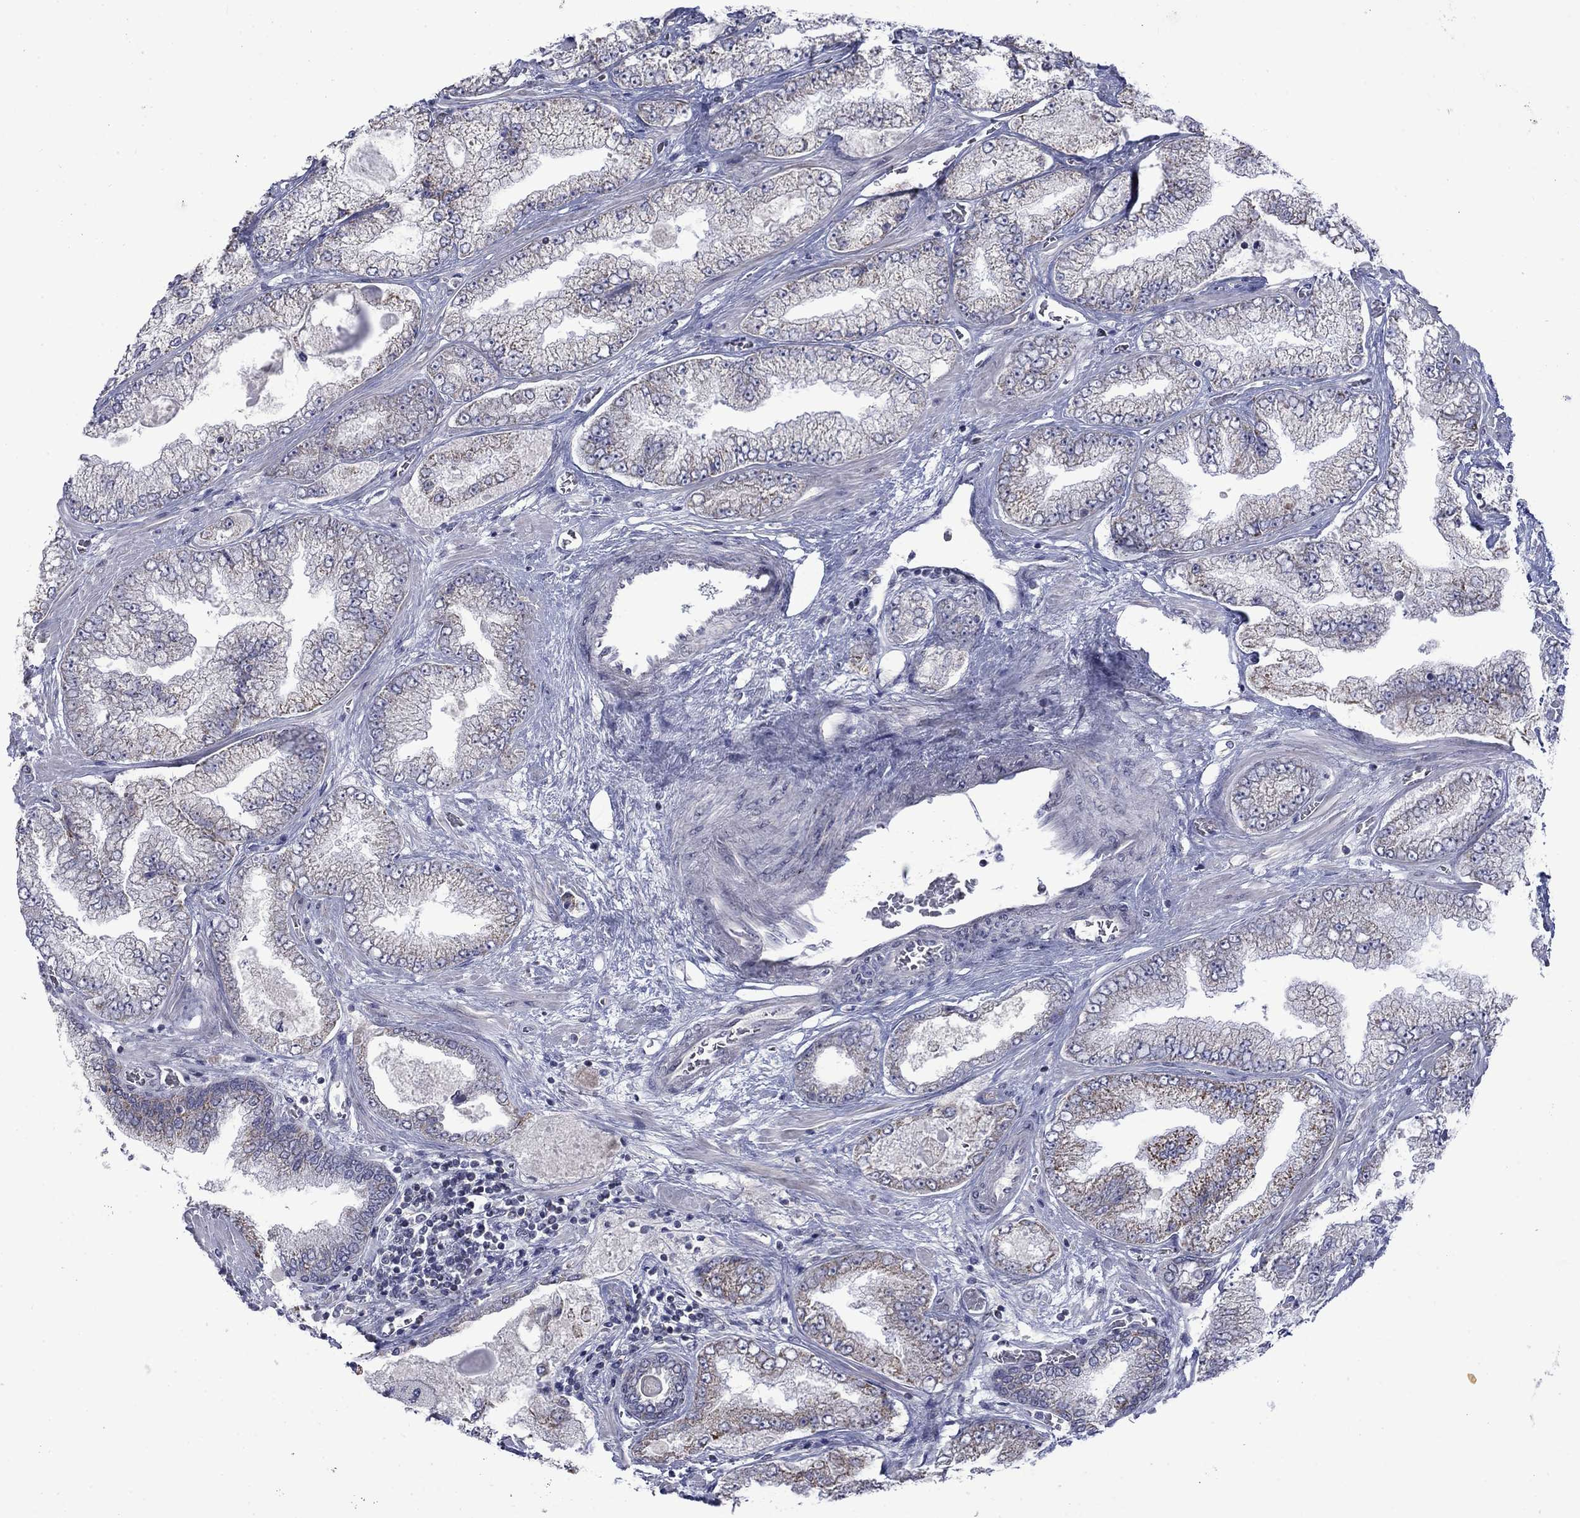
{"staining": {"intensity": "negative", "quantity": "none", "location": "none"}, "tissue": "prostate cancer", "cell_type": "Tumor cells", "image_type": "cancer", "snomed": [{"axis": "morphology", "description": "Adenocarcinoma, Low grade"}, {"axis": "topography", "description": "Prostate"}], "caption": "Immunohistochemical staining of prostate cancer (adenocarcinoma (low-grade)) exhibits no significant staining in tumor cells.", "gene": "KCNJ16", "patient": {"sex": "male", "age": 57}}